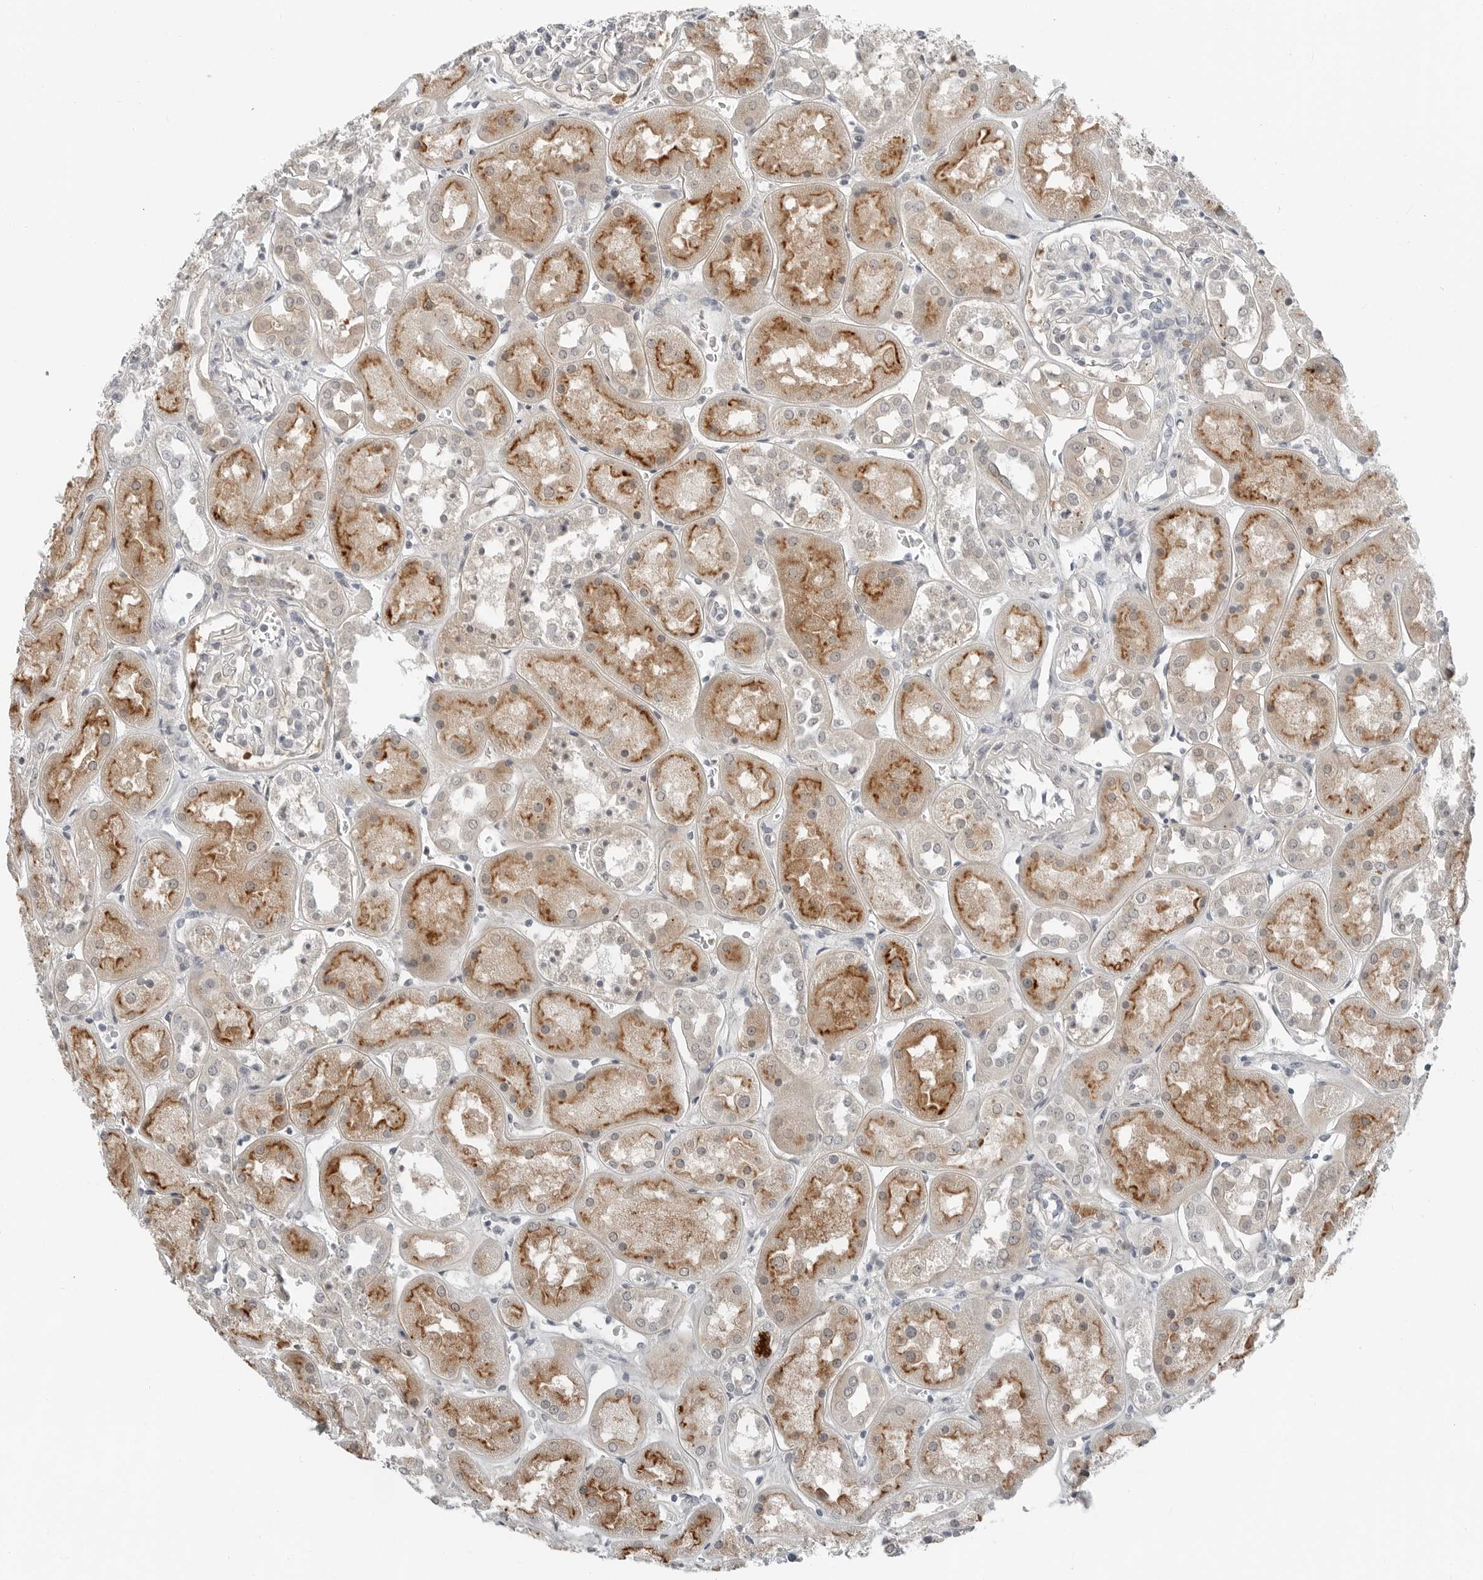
{"staining": {"intensity": "negative", "quantity": "none", "location": "none"}, "tissue": "kidney", "cell_type": "Cells in glomeruli", "image_type": "normal", "snomed": [{"axis": "morphology", "description": "Normal tissue, NOS"}, {"axis": "topography", "description": "Kidney"}], "caption": "Cells in glomeruli show no significant positivity in normal kidney. (IHC, brightfield microscopy, high magnification).", "gene": "FCRLB", "patient": {"sex": "male", "age": 70}}